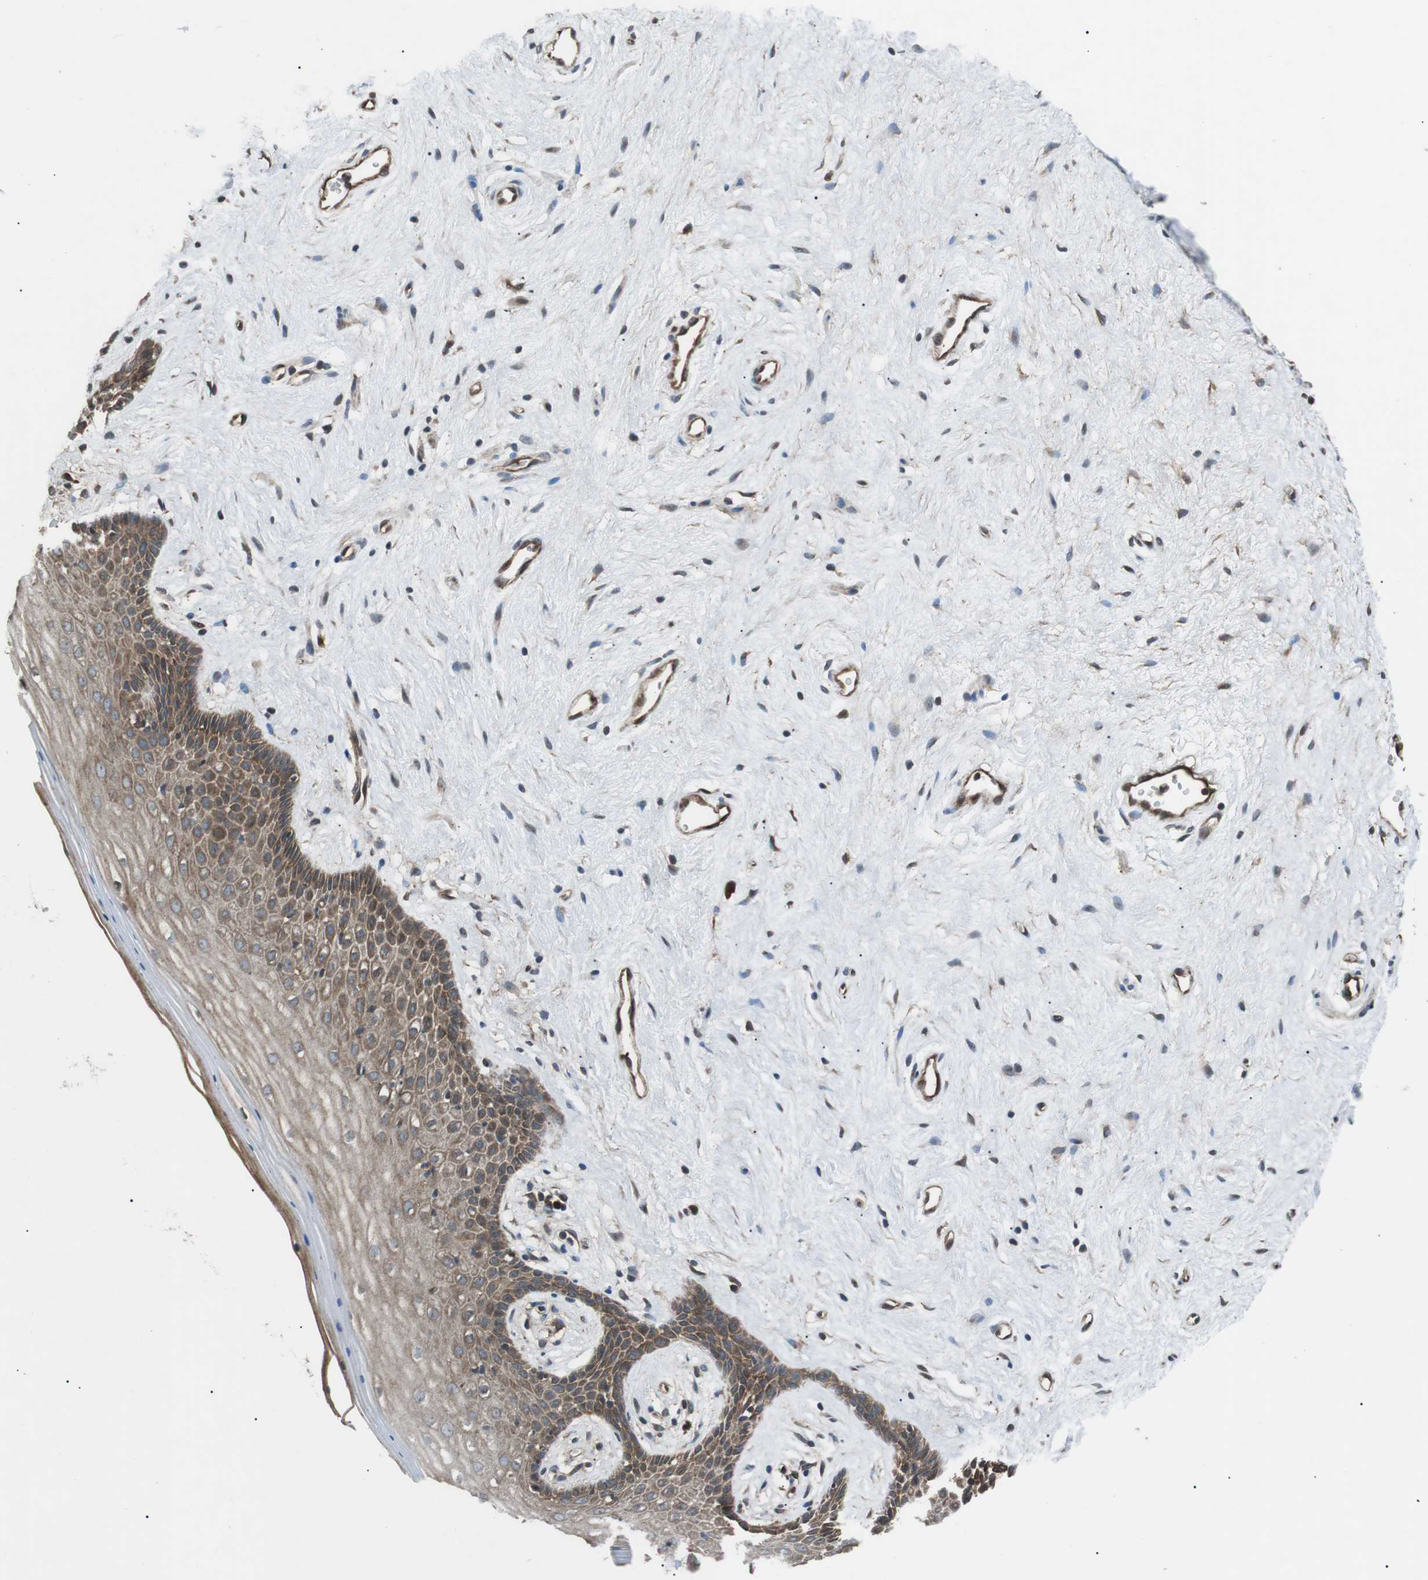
{"staining": {"intensity": "moderate", "quantity": ">75%", "location": "cytoplasmic/membranous"}, "tissue": "vagina", "cell_type": "Squamous epithelial cells", "image_type": "normal", "snomed": [{"axis": "morphology", "description": "Normal tissue, NOS"}, {"axis": "topography", "description": "Vagina"}], "caption": "Approximately >75% of squamous epithelial cells in normal vagina show moderate cytoplasmic/membranous protein expression as visualized by brown immunohistochemical staining.", "gene": "GPR161", "patient": {"sex": "female", "age": 44}}